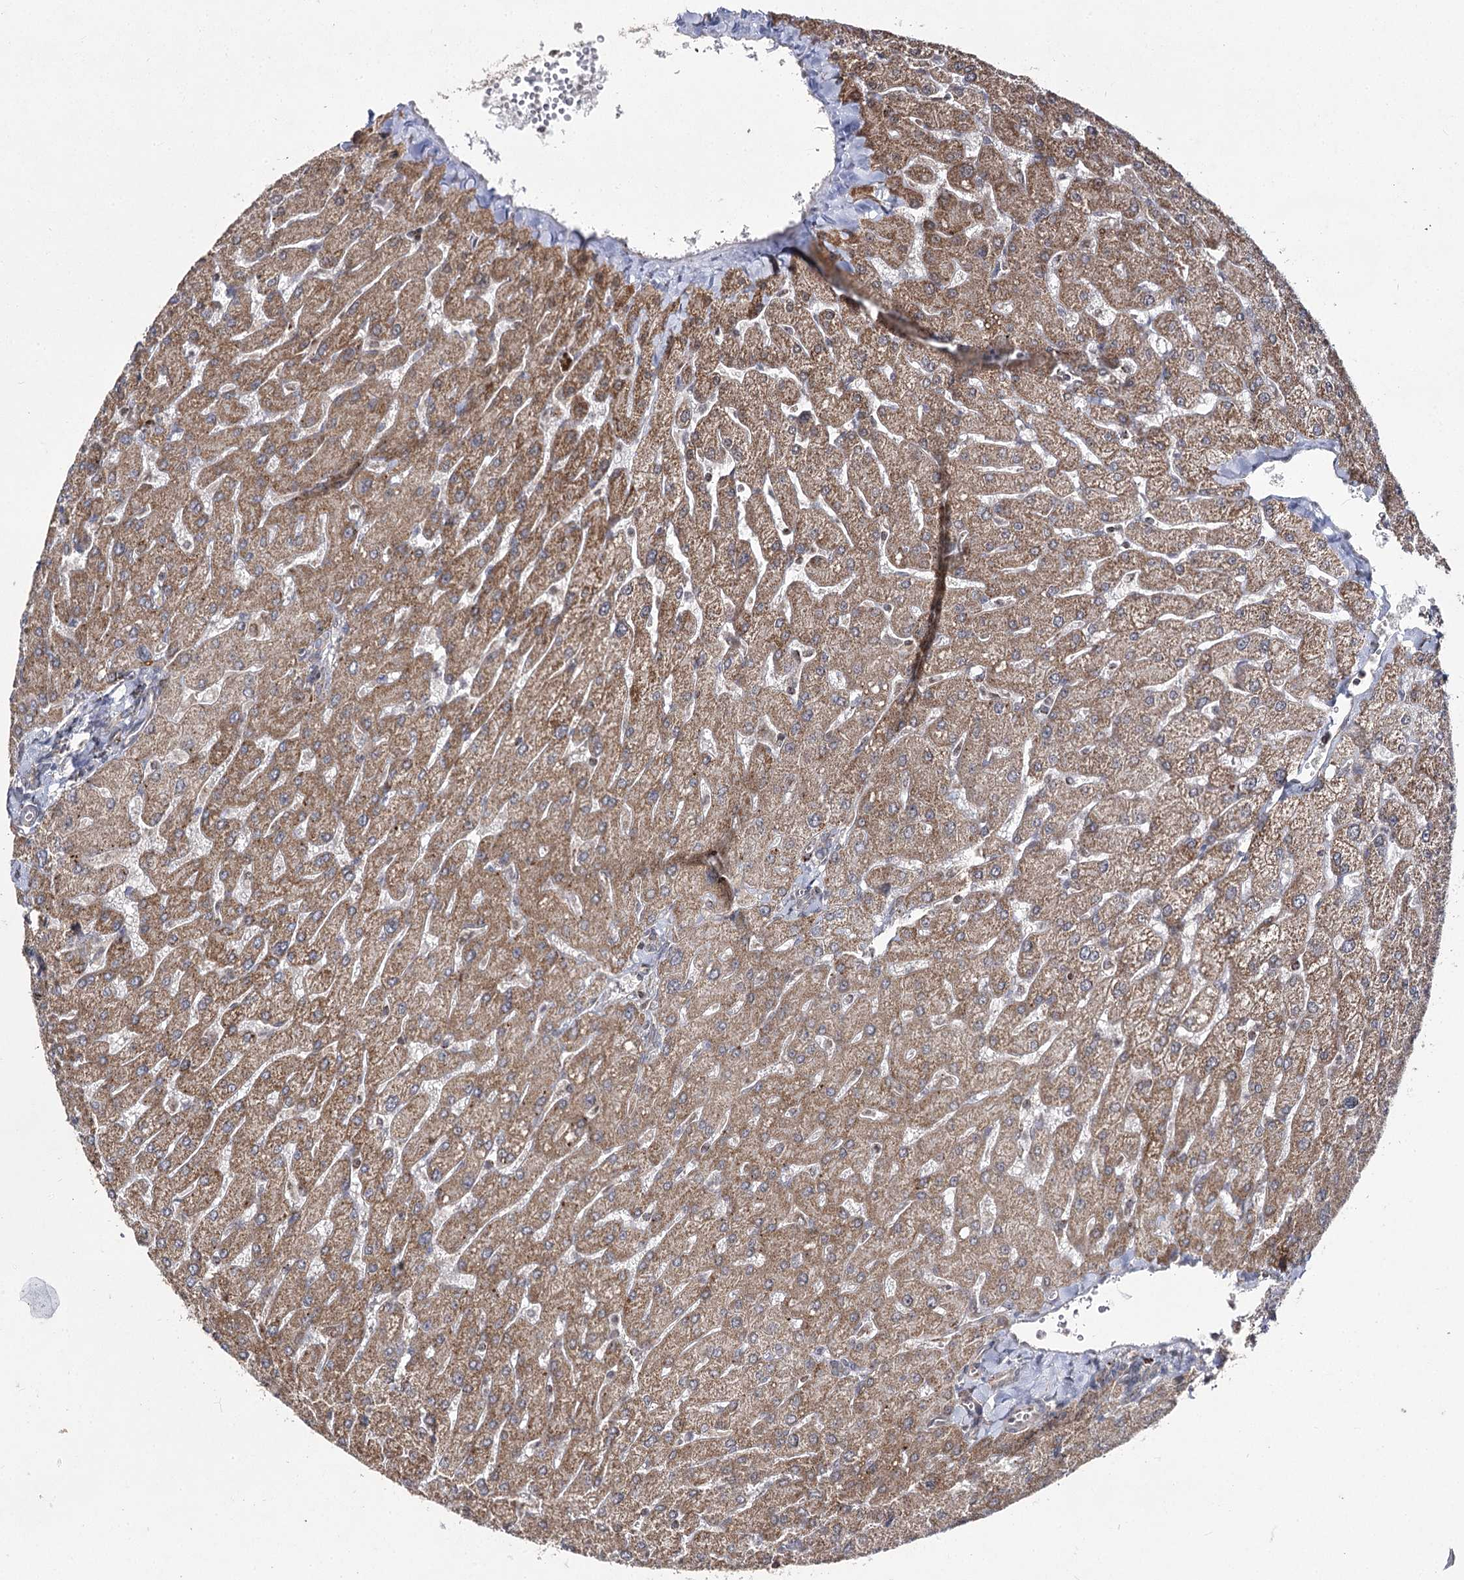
{"staining": {"intensity": "weak", "quantity": "<25%", "location": "cytoplasmic/membranous"}, "tissue": "liver", "cell_type": "Cholangiocytes", "image_type": "normal", "snomed": [{"axis": "morphology", "description": "Normal tissue, NOS"}, {"axis": "topography", "description": "Liver"}], "caption": "Protein analysis of unremarkable liver demonstrates no significant staining in cholangiocytes.", "gene": "SLC4A1AP", "patient": {"sex": "male", "age": 55}}